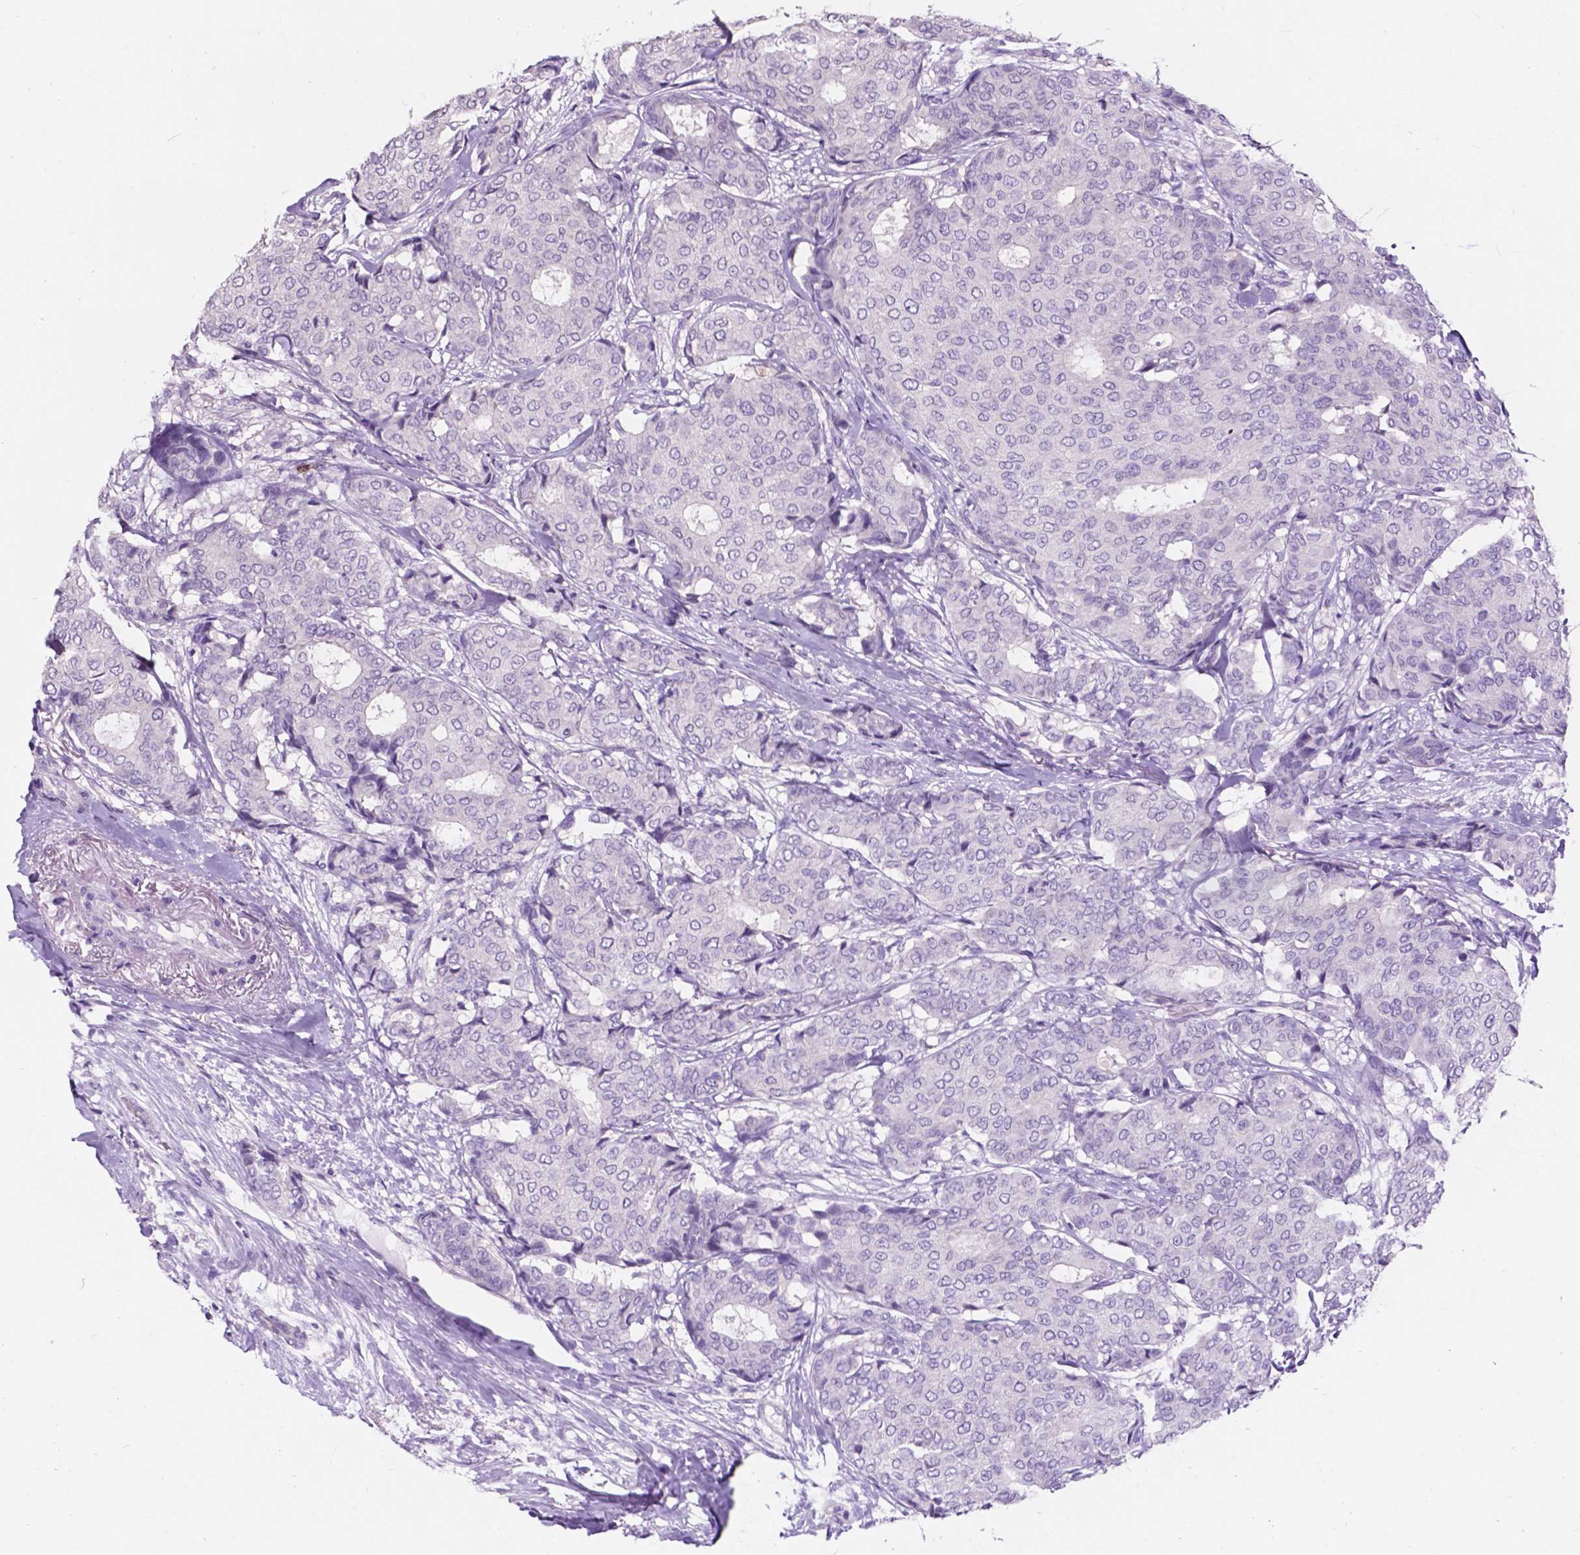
{"staining": {"intensity": "negative", "quantity": "none", "location": "none"}, "tissue": "breast cancer", "cell_type": "Tumor cells", "image_type": "cancer", "snomed": [{"axis": "morphology", "description": "Duct carcinoma"}, {"axis": "topography", "description": "Breast"}], "caption": "This image is of breast cancer stained with IHC to label a protein in brown with the nuclei are counter-stained blue. There is no positivity in tumor cells.", "gene": "PLSCR1", "patient": {"sex": "female", "age": 75}}